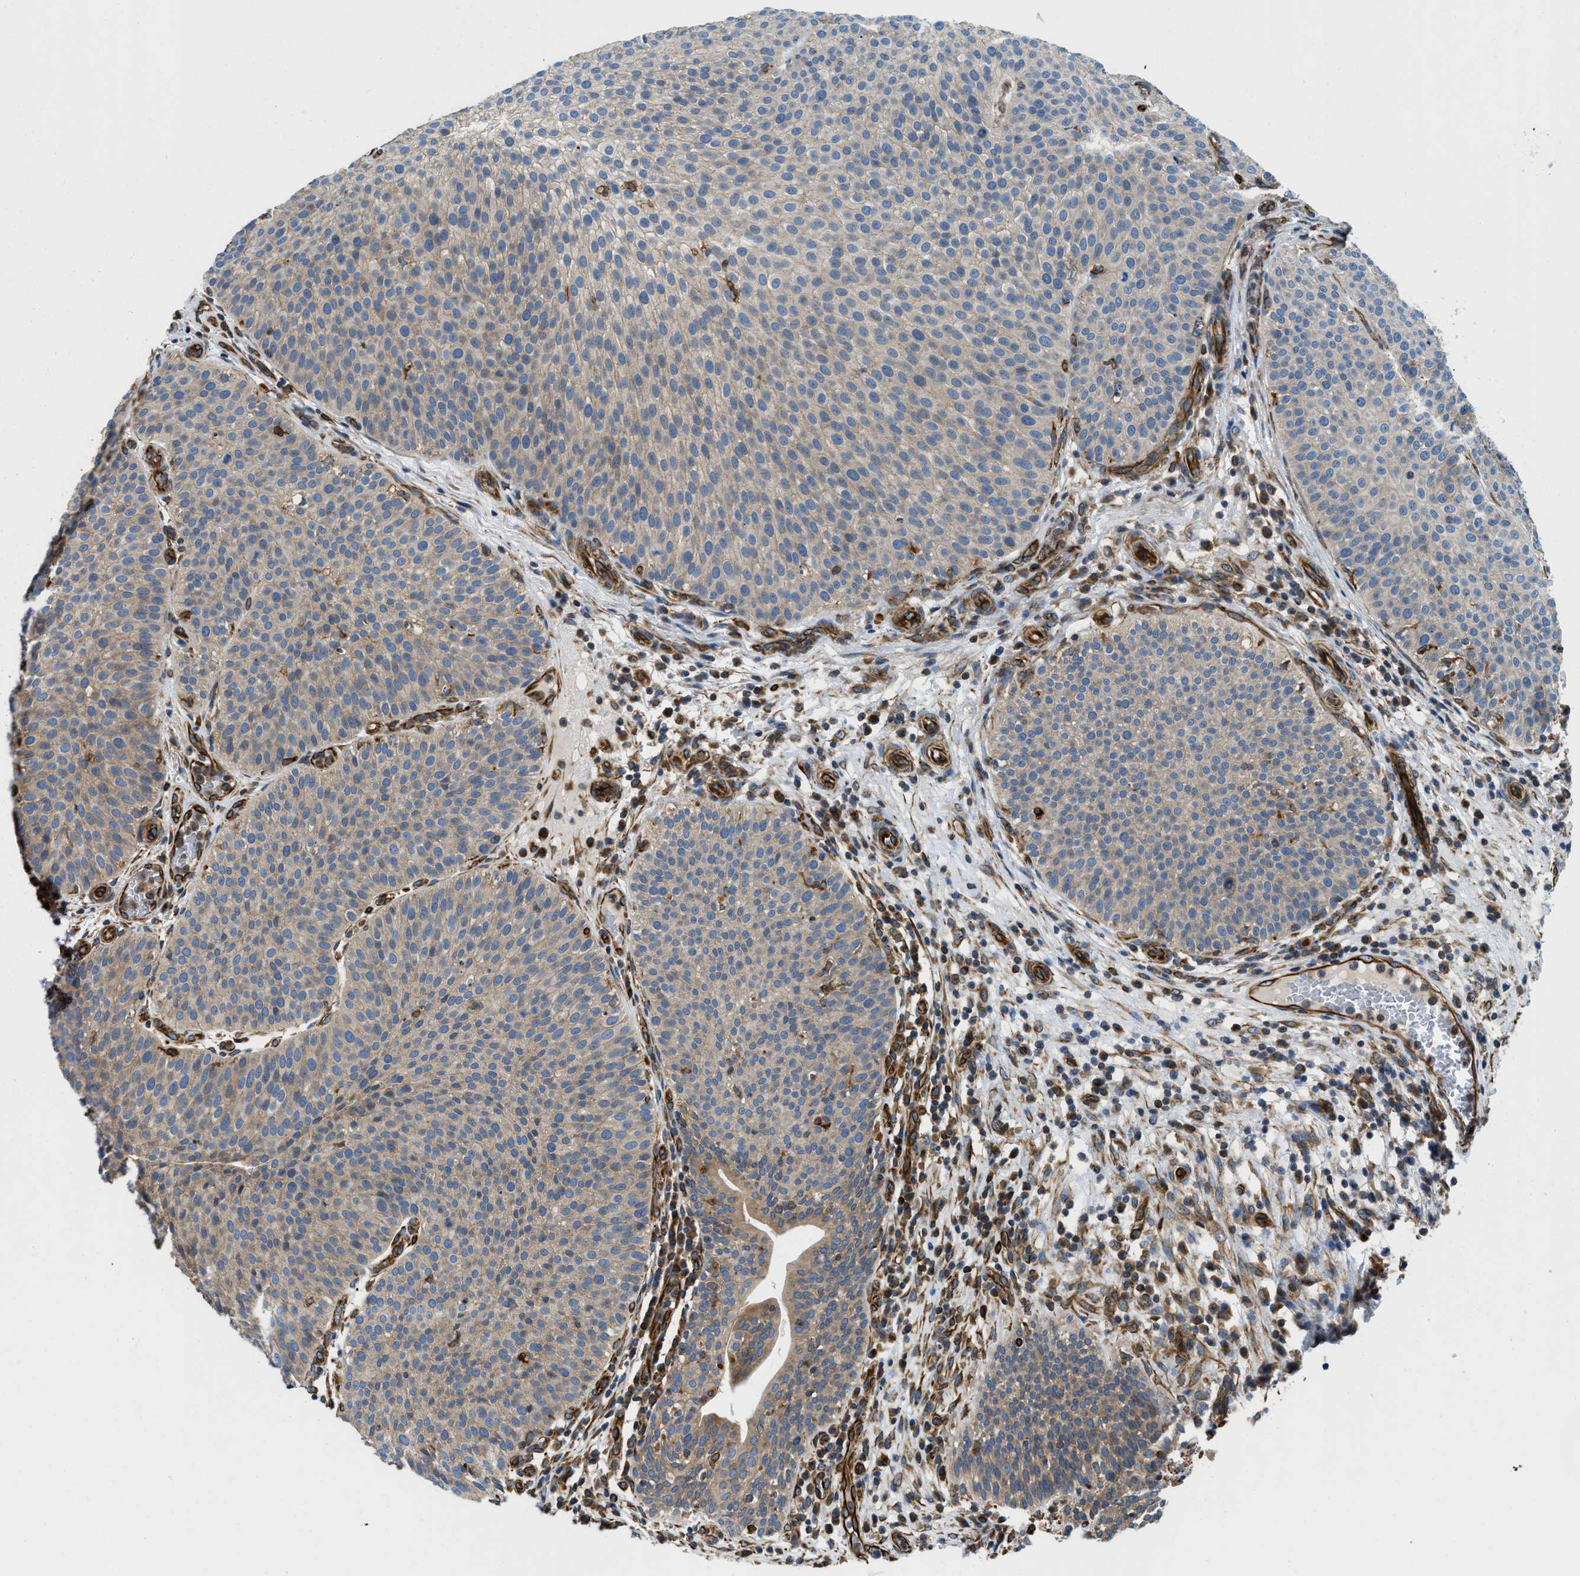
{"staining": {"intensity": "weak", "quantity": ">75%", "location": "cytoplasmic/membranous"}, "tissue": "urothelial cancer", "cell_type": "Tumor cells", "image_type": "cancer", "snomed": [{"axis": "morphology", "description": "Urothelial carcinoma, Low grade"}, {"axis": "topography", "description": "Smooth muscle"}, {"axis": "topography", "description": "Urinary bladder"}], "caption": "Urothelial cancer tissue exhibits weak cytoplasmic/membranous staining in about >75% of tumor cells", "gene": "HSD17B12", "patient": {"sex": "male", "age": 60}}